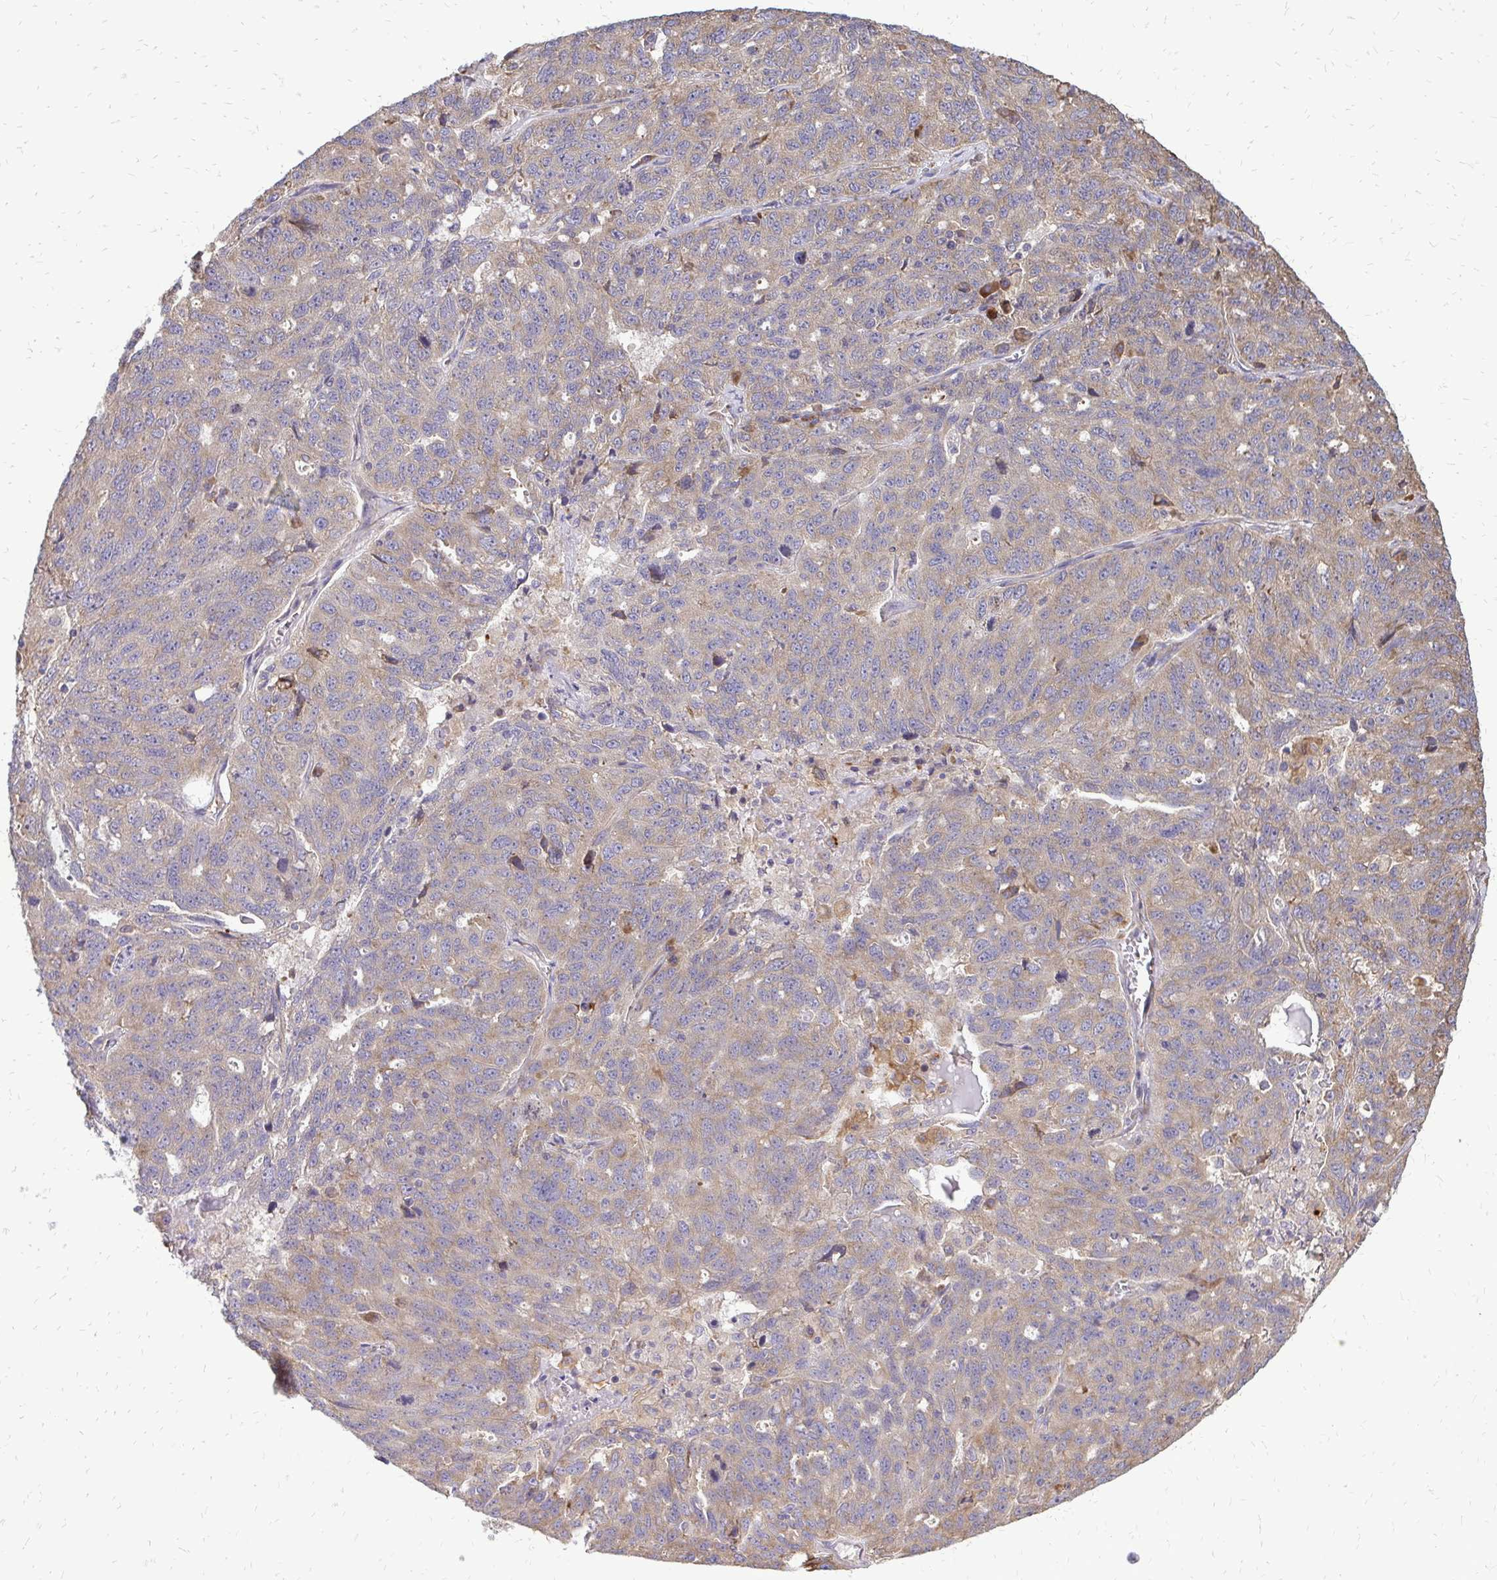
{"staining": {"intensity": "weak", "quantity": ">75%", "location": "cytoplasmic/membranous"}, "tissue": "ovarian cancer", "cell_type": "Tumor cells", "image_type": "cancer", "snomed": [{"axis": "morphology", "description": "Cystadenocarcinoma, serous, NOS"}, {"axis": "topography", "description": "Ovary"}], "caption": "Tumor cells display low levels of weak cytoplasmic/membranous staining in approximately >75% of cells in ovarian cancer. (DAB (3,3'-diaminobenzidine) = brown stain, brightfield microscopy at high magnification).", "gene": "RPS3", "patient": {"sex": "female", "age": 71}}